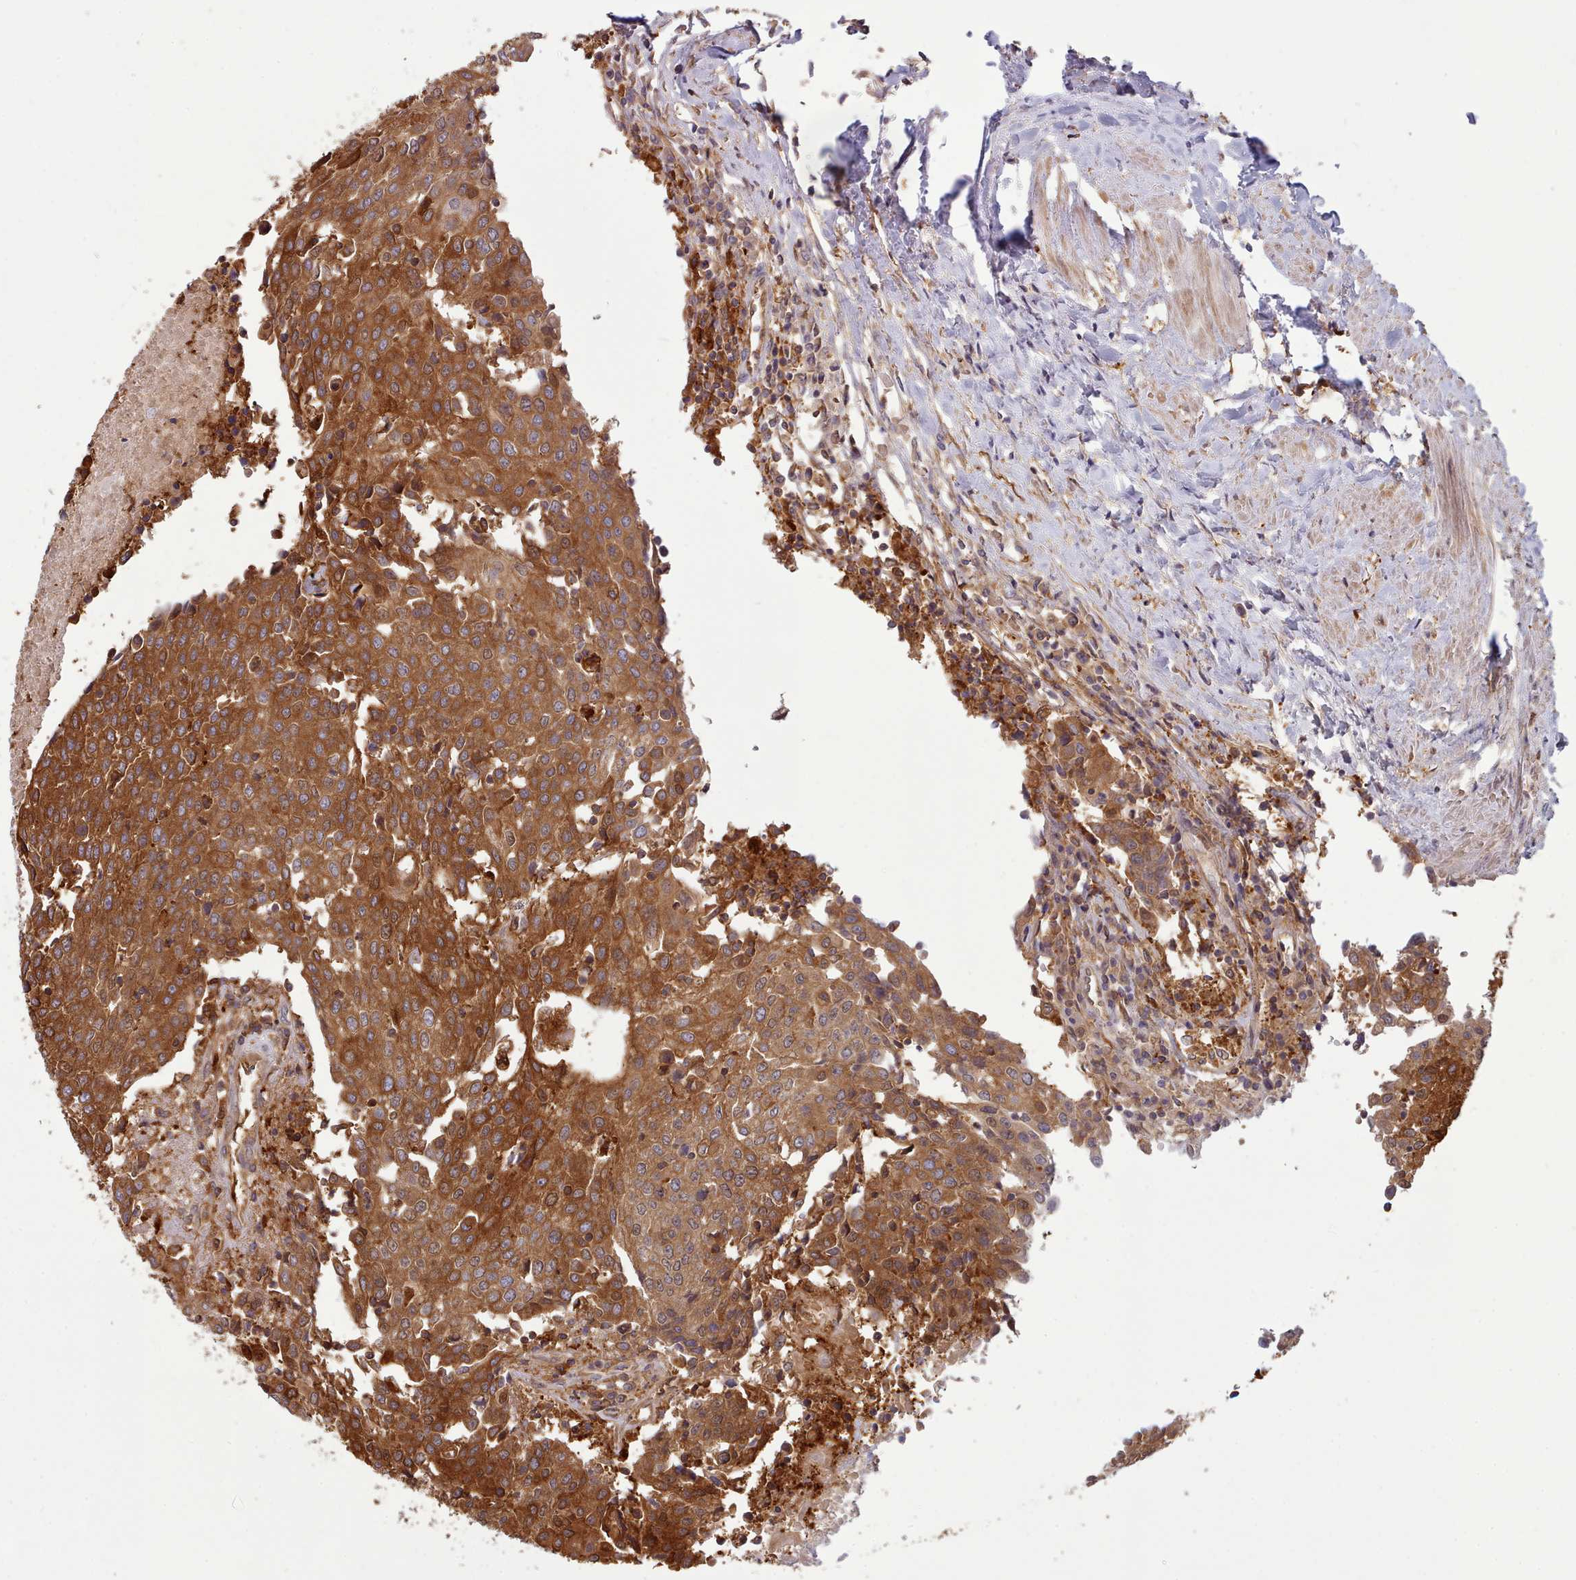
{"staining": {"intensity": "strong", "quantity": ">75%", "location": "cytoplasmic/membranous"}, "tissue": "urothelial cancer", "cell_type": "Tumor cells", "image_type": "cancer", "snomed": [{"axis": "morphology", "description": "Urothelial carcinoma, High grade"}, {"axis": "topography", "description": "Urinary bladder"}], "caption": "Tumor cells demonstrate high levels of strong cytoplasmic/membranous staining in approximately >75% of cells in high-grade urothelial carcinoma.", "gene": "SLC4A9", "patient": {"sex": "female", "age": 85}}